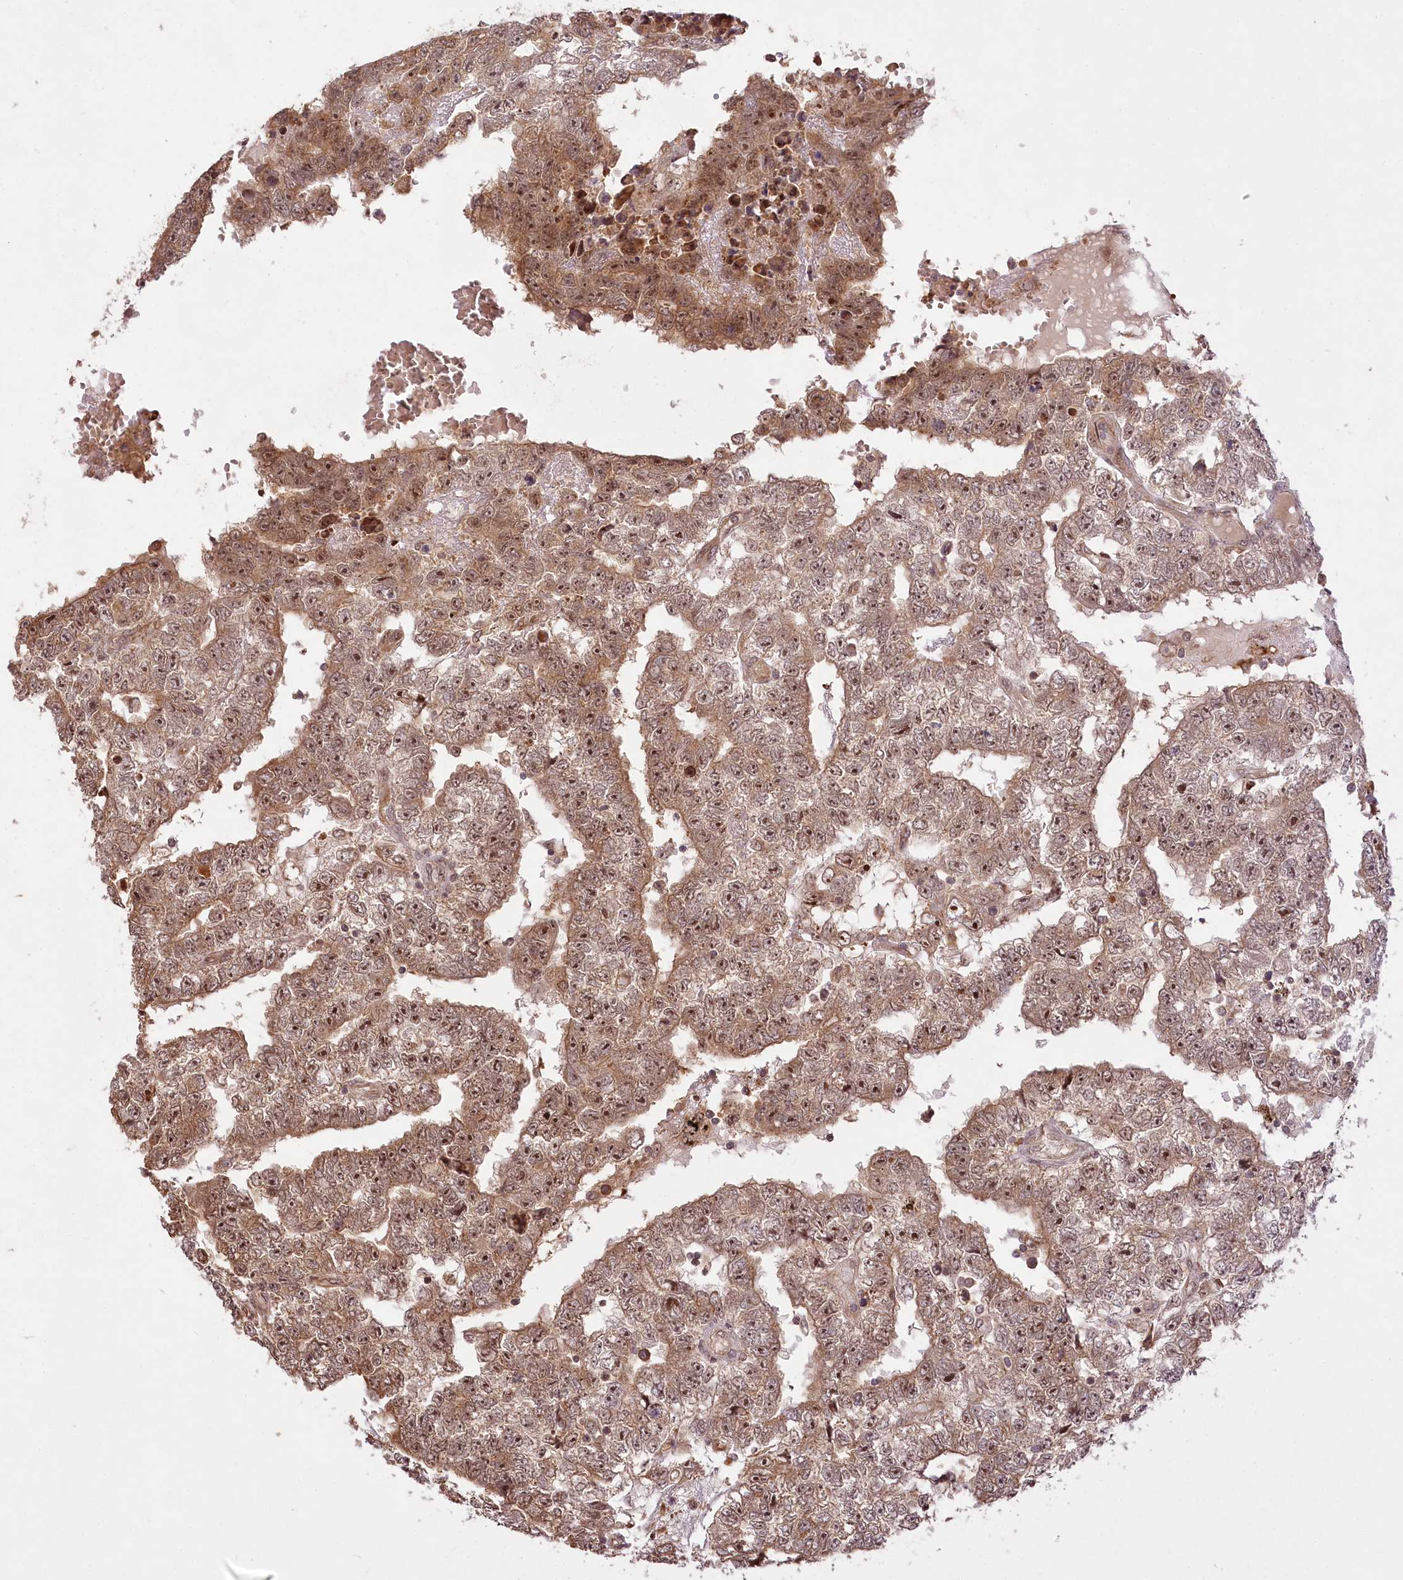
{"staining": {"intensity": "strong", "quantity": ">75%", "location": "cytoplasmic/membranous,nuclear"}, "tissue": "testis cancer", "cell_type": "Tumor cells", "image_type": "cancer", "snomed": [{"axis": "morphology", "description": "Carcinoma, Embryonal, NOS"}, {"axis": "topography", "description": "Testis"}], "caption": "Brown immunohistochemical staining in human testis cancer exhibits strong cytoplasmic/membranous and nuclear staining in approximately >75% of tumor cells. (brown staining indicates protein expression, while blue staining denotes nuclei).", "gene": "SERGEF", "patient": {"sex": "male", "age": 25}}